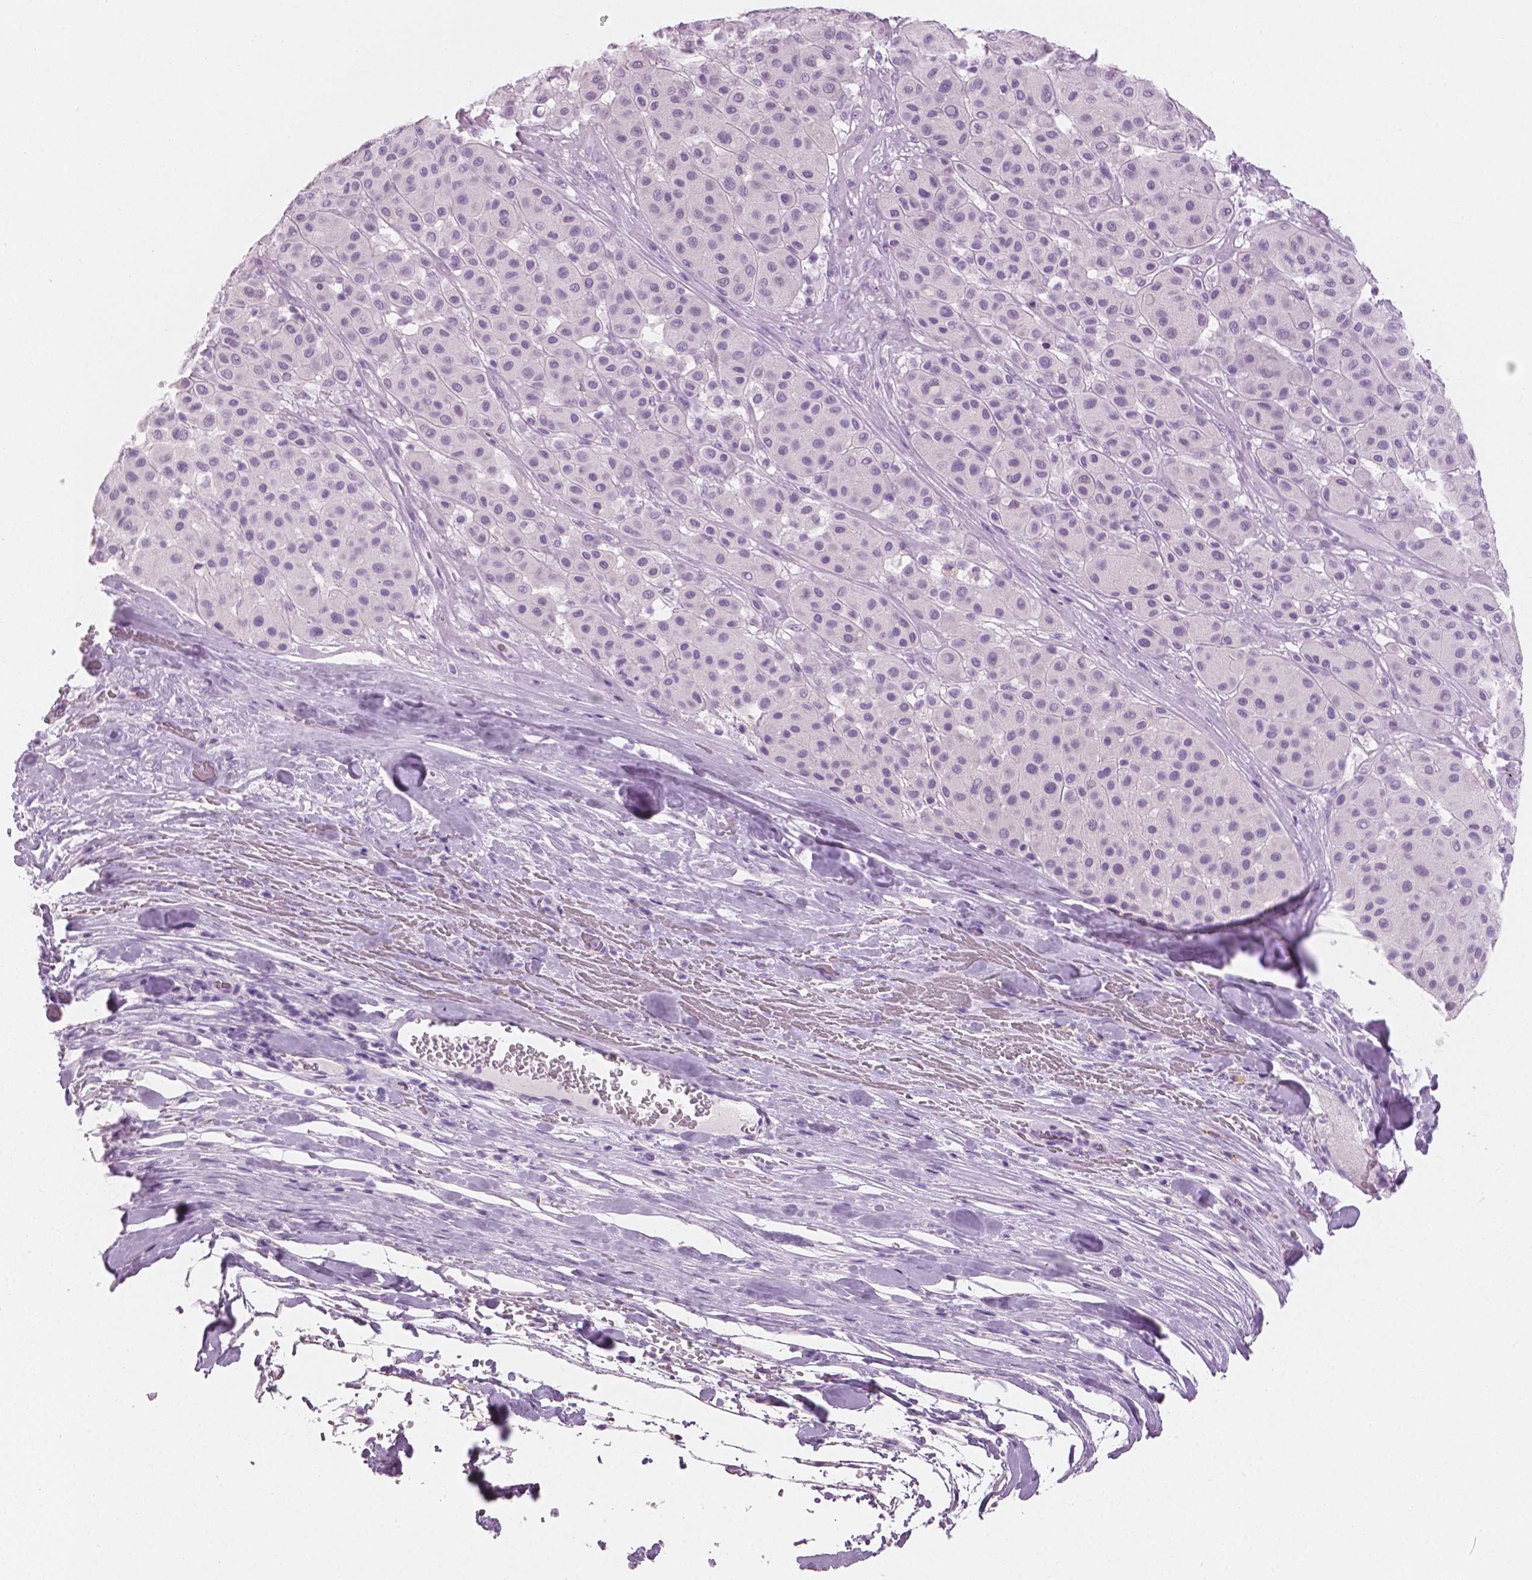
{"staining": {"intensity": "negative", "quantity": "none", "location": "none"}, "tissue": "melanoma", "cell_type": "Tumor cells", "image_type": "cancer", "snomed": [{"axis": "morphology", "description": "Malignant melanoma, Metastatic site"}, {"axis": "topography", "description": "Smooth muscle"}], "caption": "Immunohistochemistry (IHC) of human malignant melanoma (metastatic site) exhibits no staining in tumor cells.", "gene": "PLIN4", "patient": {"sex": "male", "age": 41}}